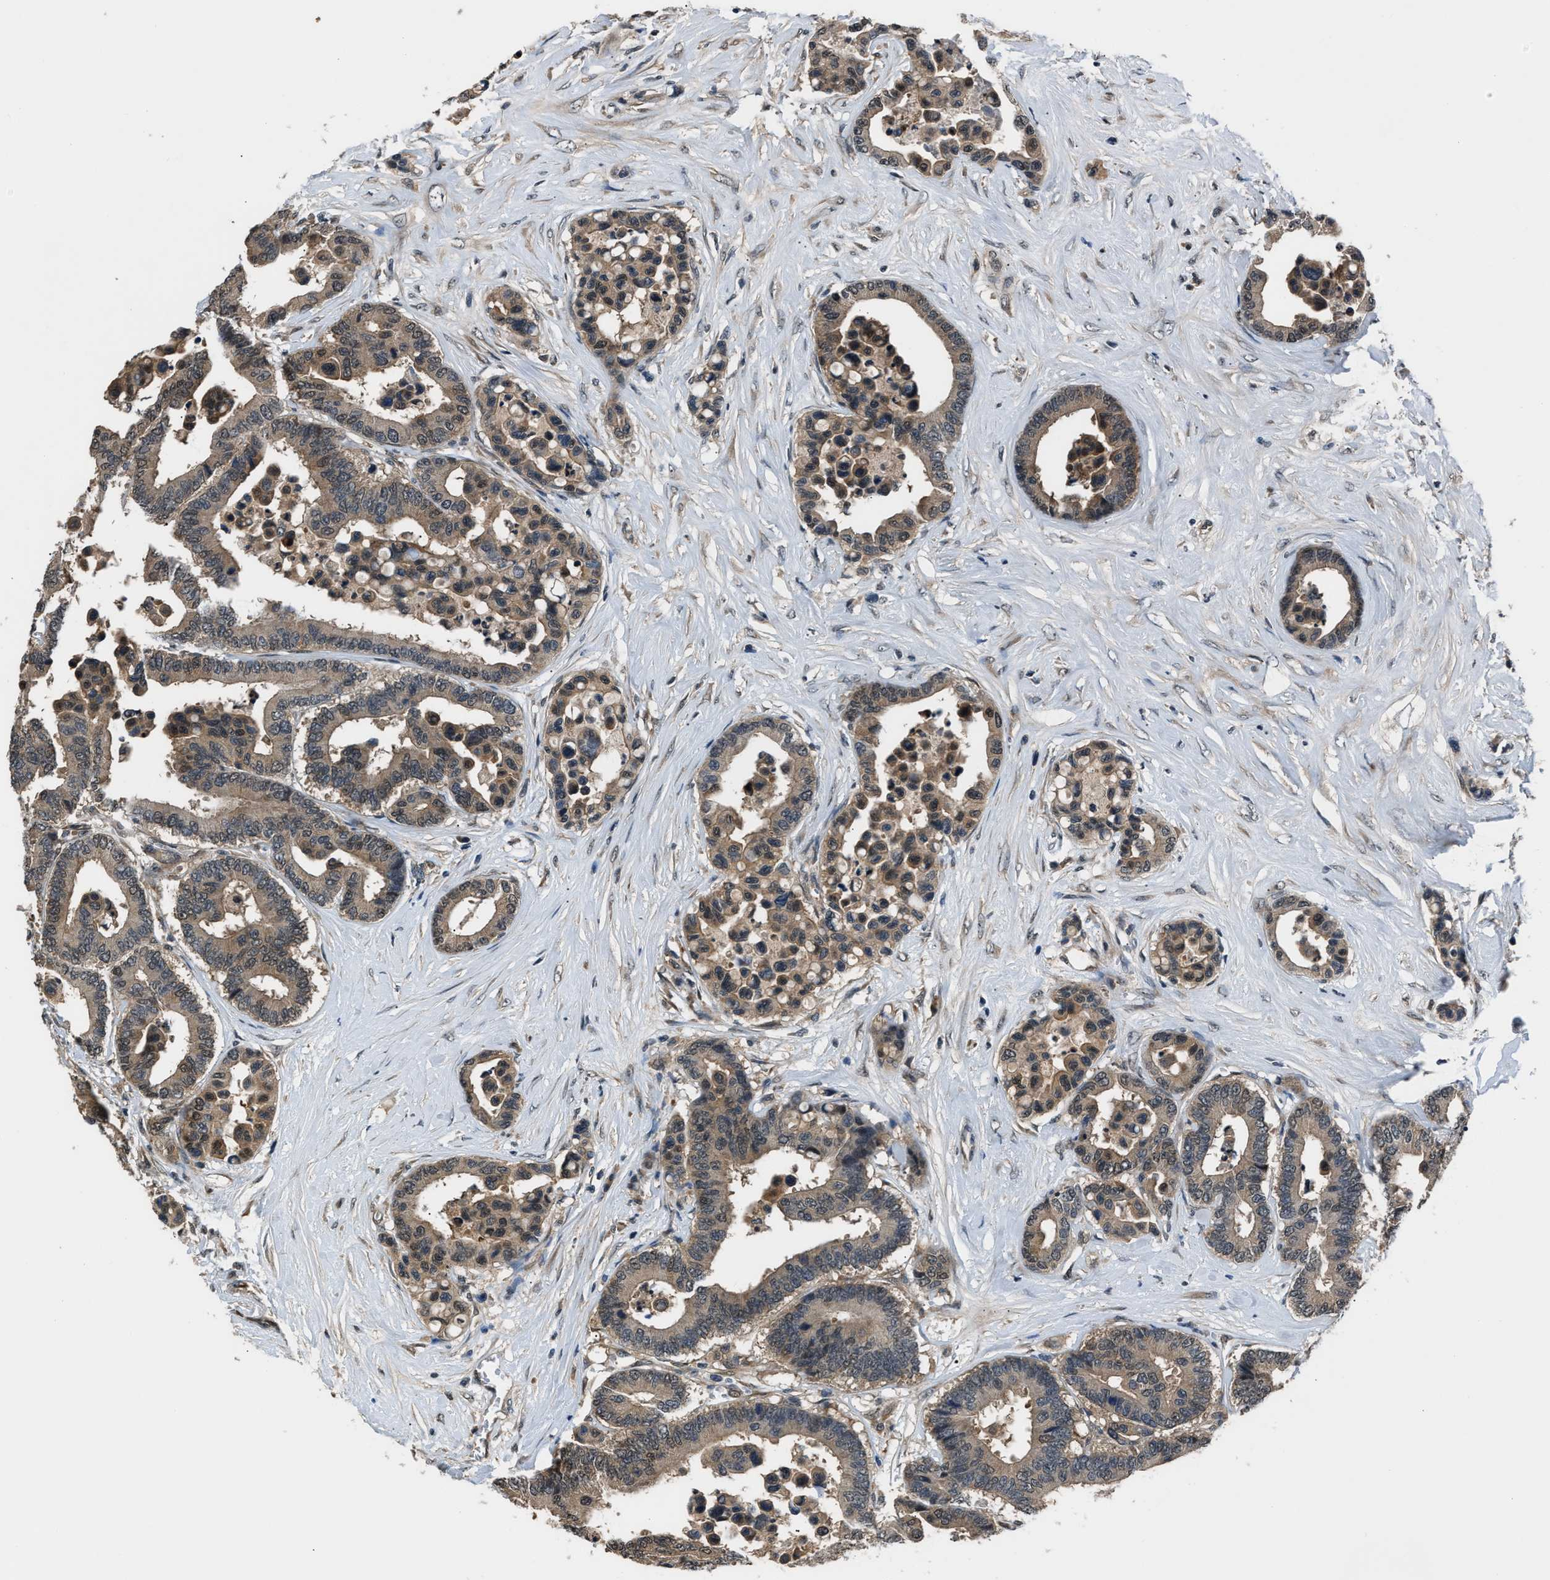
{"staining": {"intensity": "weak", "quantity": "25%-75%", "location": "cytoplasmic/membranous"}, "tissue": "colorectal cancer", "cell_type": "Tumor cells", "image_type": "cancer", "snomed": [{"axis": "morphology", "description": "Normal tissue, NOS"}, {"axis": "morphology", "description": "Adenocarcinoma, NOS"}, {"axis": "topography", "description": "Colon"}], "caption": "Brown immunohistochemical staining in colorectal adenocarcinoma displays weak cytoplasmic/membranous expression in about 25%-75% of tumor cells.", "gene": "TP53I3", "patient": {"sex": "male", "age": 82}}